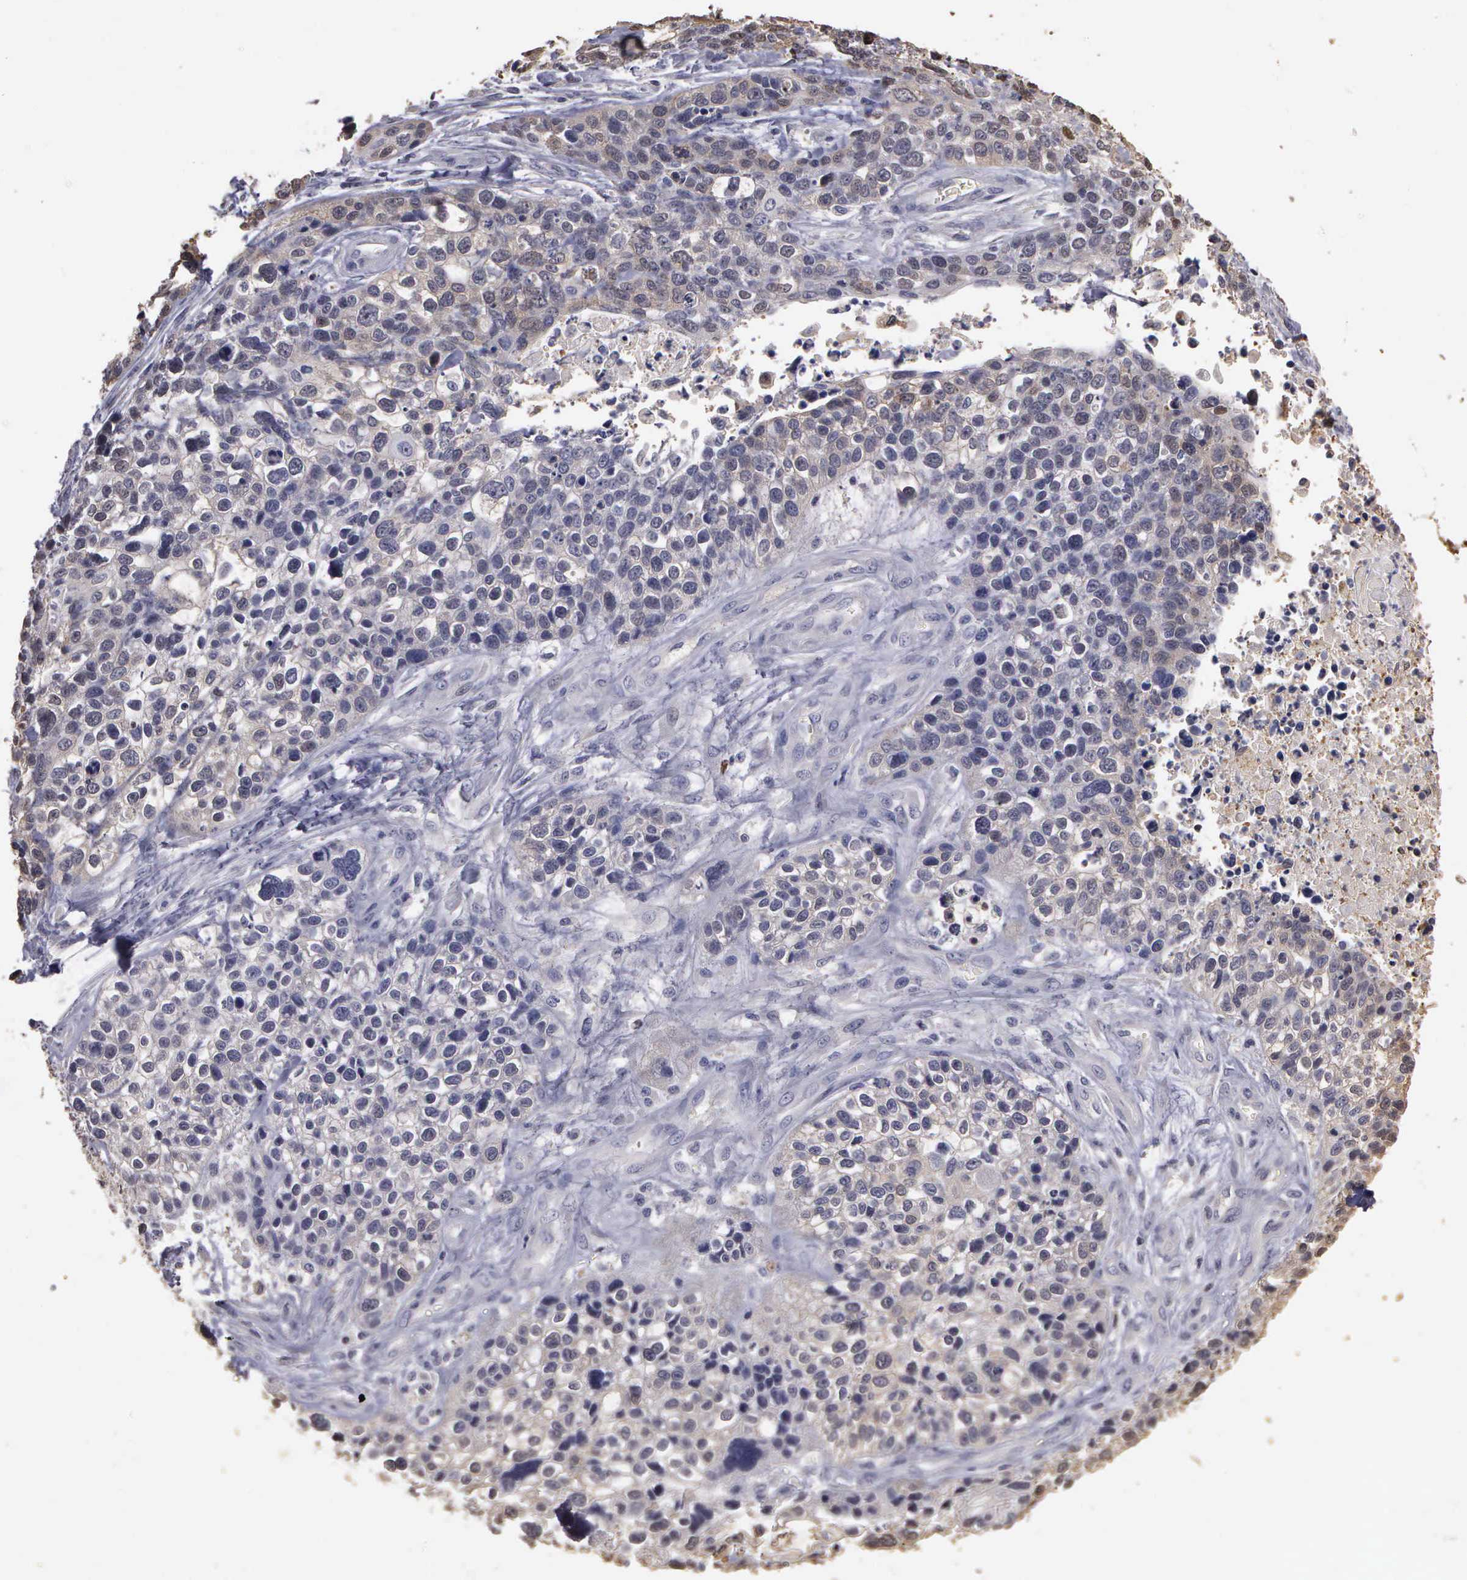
{"staining": {"intensity": "negative", "quantity": "none", "location": "none"}, "tissue": "lung cancer", "cell_type": "Tumor cells", "image_type": "cancer", "snomed": [{"axis": "morphology", "description": "Squamous cell carcinoma, NOS"}, {"axis": "topography", "description": "Lymph node"}, {"axis": "topography", "description": "Lung"}], "caption": "Immunohistochemical staining of lung squamous cell carcinoma reveals no significant expression in tumor cells.", "gene": "ENO3", "patient": {"sex": "male", "age": 74}}